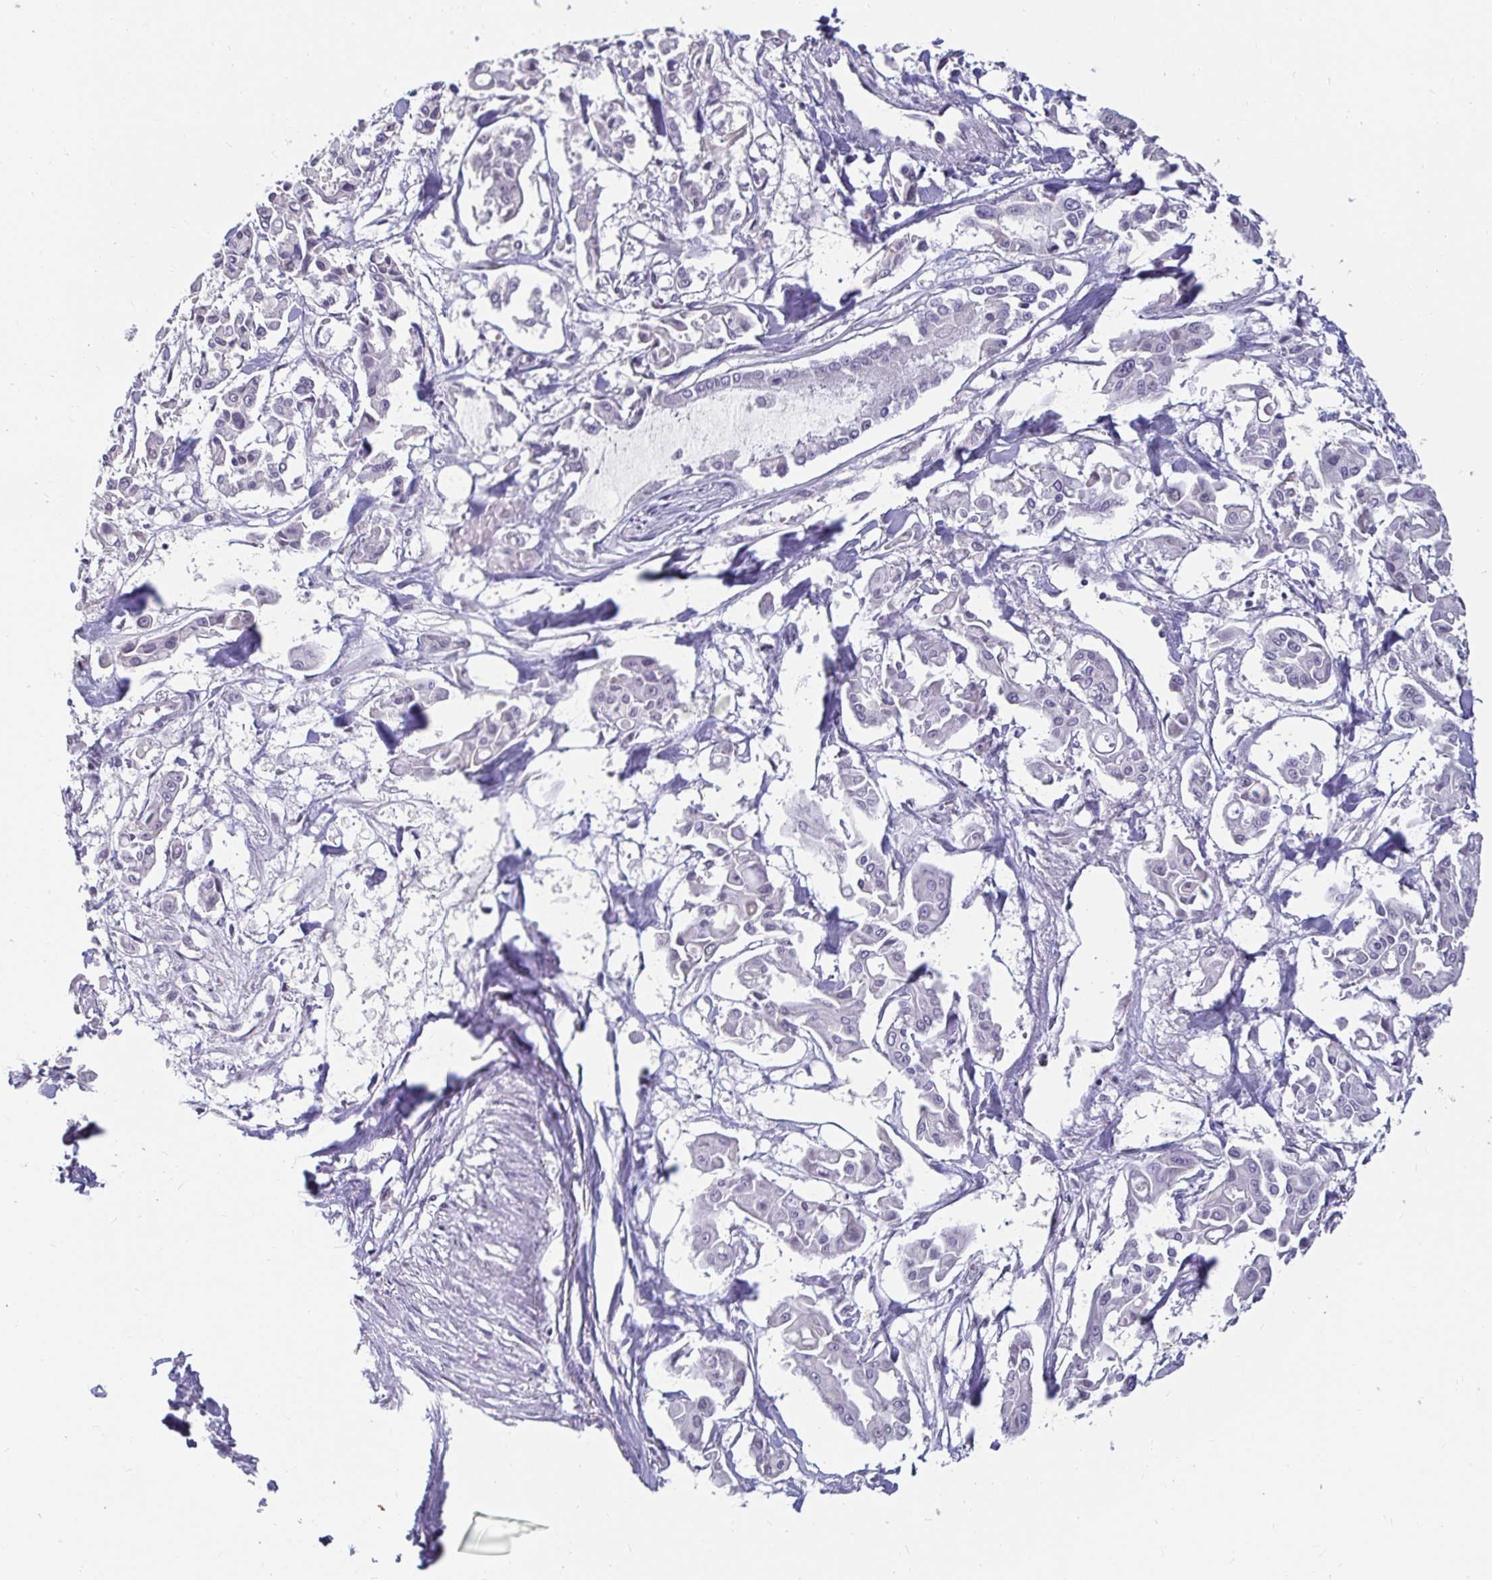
{"staining": {"intensity": "negative", "quantity": "none", "location": "none"}, "tissue": "pancreatic cancer", "cell_type": "Tumor cells", "image_type": "cancer", "snomed": [{"axis": "morphology", "description": "Adenocarcinoma, NOS"}, {"axis": "topography", "description": "Pancreas"}], "caption": "A micrograph of pancreatic adenocarcinoma stained for a protein exhibits no brown staining in tumor cells.", "gene": "ANLN", "patient": {"sex": "male", "age": 61}}